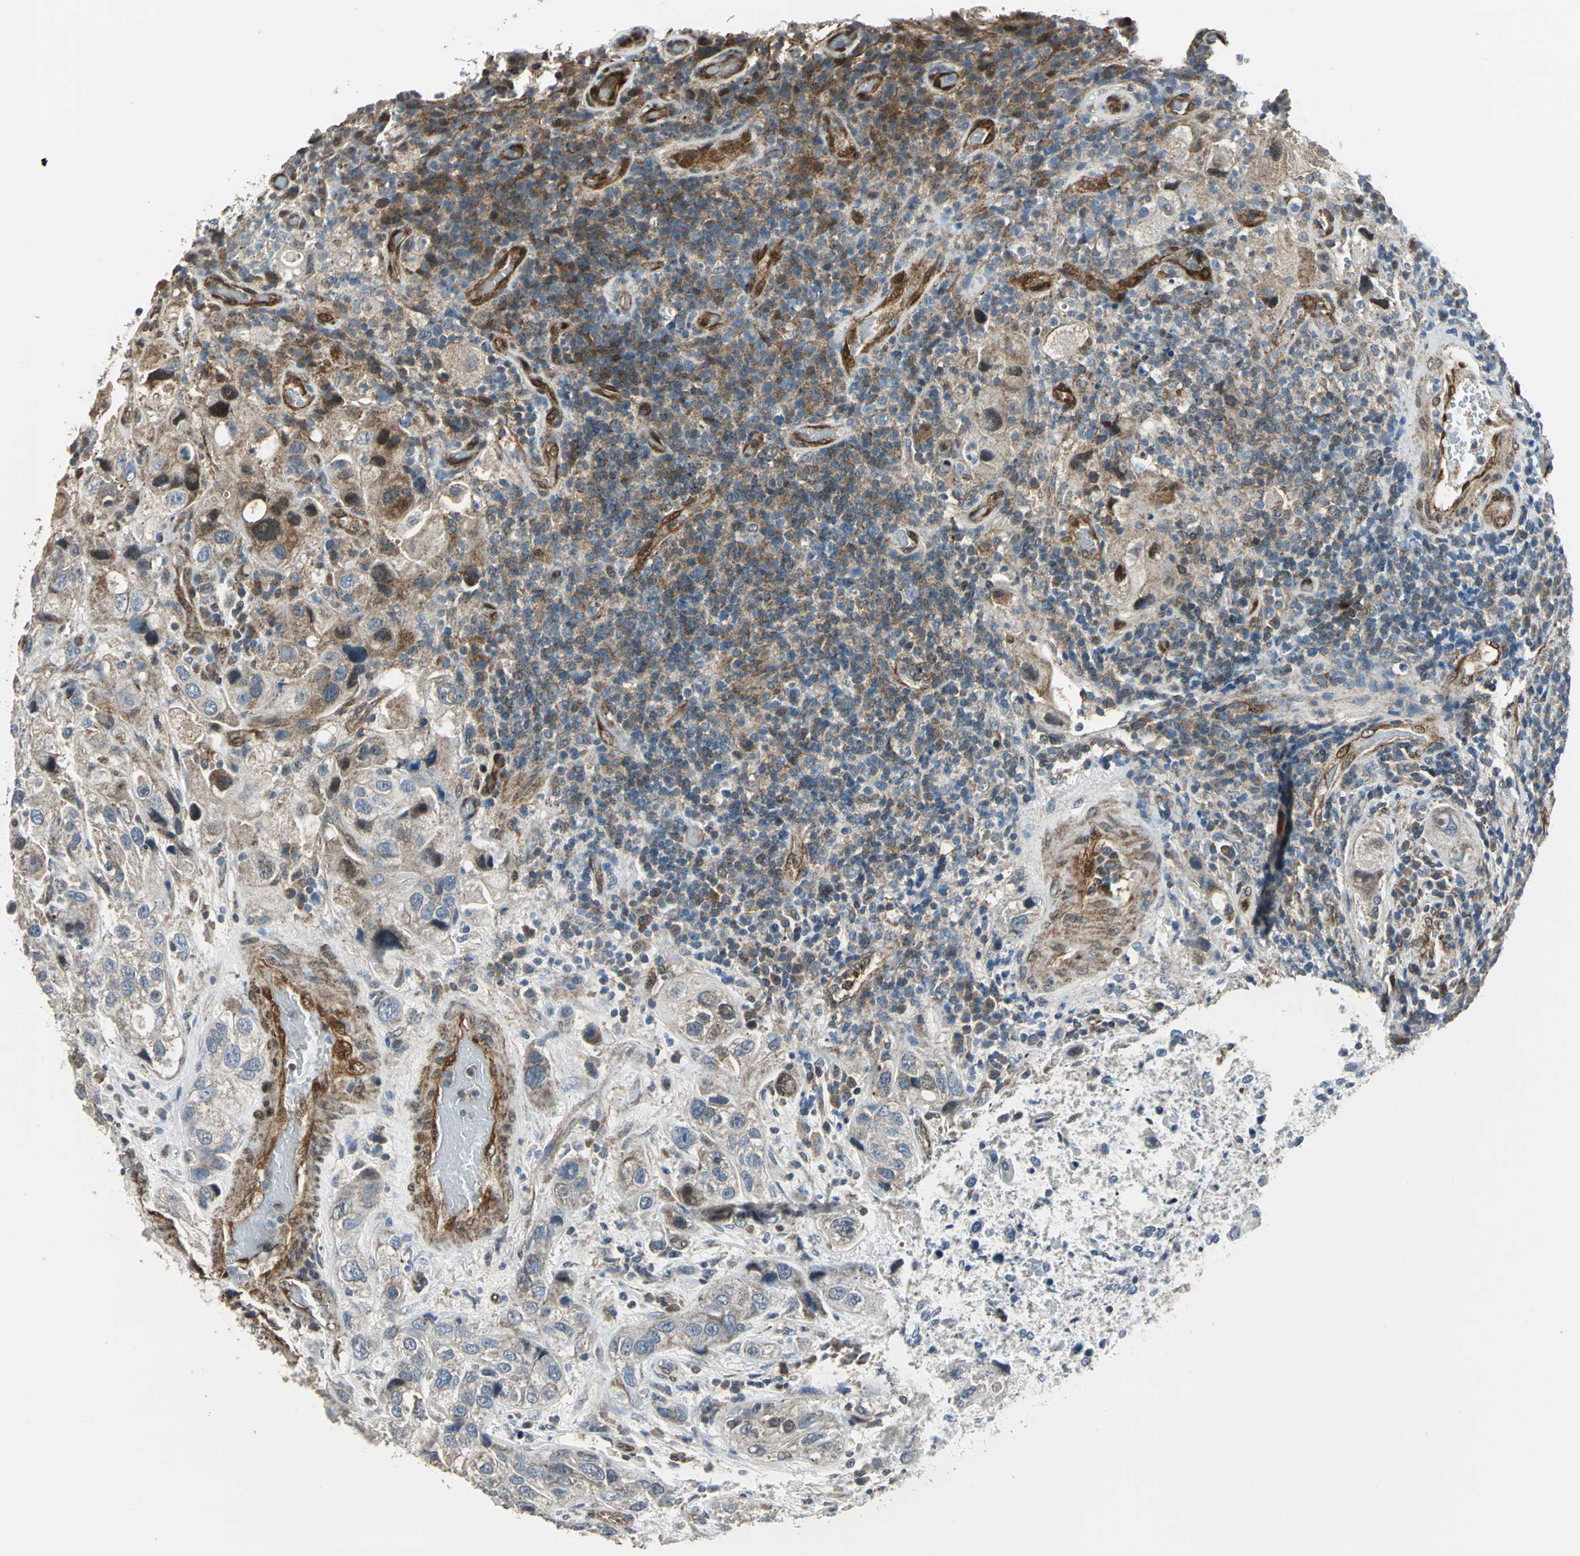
{"staining": {"intensity": "weak", "quantity": ">75%", "location": "cytoplasmic/membranous"}, "tissue": "urothelial cancer", "cell_type": "Tumor cells", "image_type": "cancer", "snomed": [{"axis": "morphology", "description": "Urothelial carcinoma, High grade"}, {"axis": "topography", "description": "Urinary bladder"}], "caption": "Immunohistochemistry staining of urothelial carcinoma (high-grade), which reveals low levels of weak cytoplasmic/membranous positivity in about >75% of tumor cells indicating weak cytoplasmic/membranous protein expression. The staining was performed using DAB (brown) for protein detection and nuclei were counterstained in hematoxylin (blue).", "gene": "DNAJB4", "patient": {"sex": "female", "age": 64}}